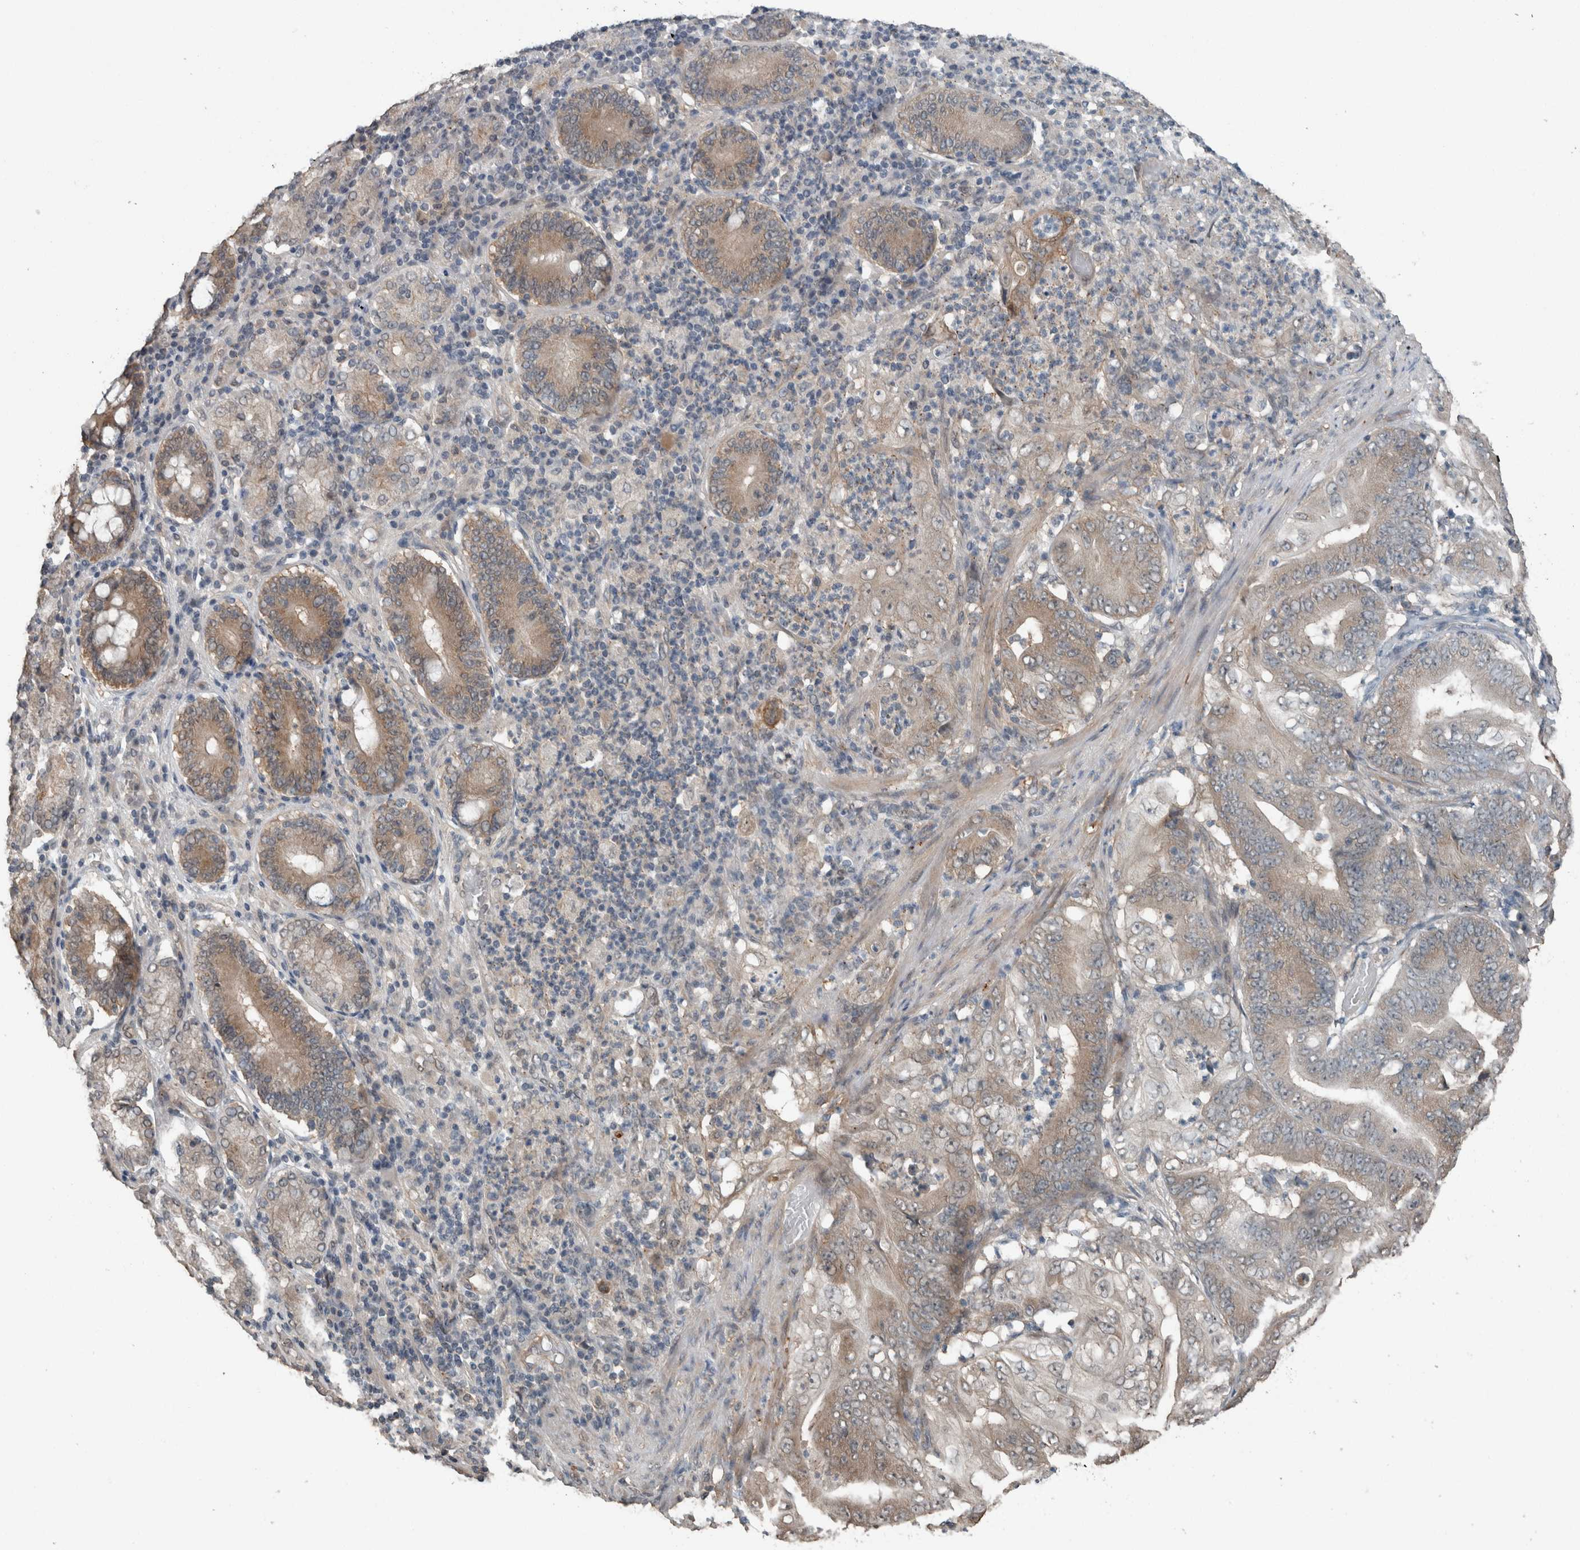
{"staining": {"intensity": "moderate", "quantity": "25%-75%", "location": "cytoplasmic/membranous"}, "tissue": "stomach cancer", "cell_type": "Tumor cells", "image_type": "cancer", "snomed": [{"axis": "morphology", "description": "Adenocarcinoma, NOS"}, {"axis": "topography", "description": "Stomach"}], "caption": "The image demonstrates a brown stain indicating the presence of a protein in the cytoplasmic/membranous of tumor cells in stomach cancer.", "gene": "MYO1E", "patient": {"sex": "female", "age": 73}}